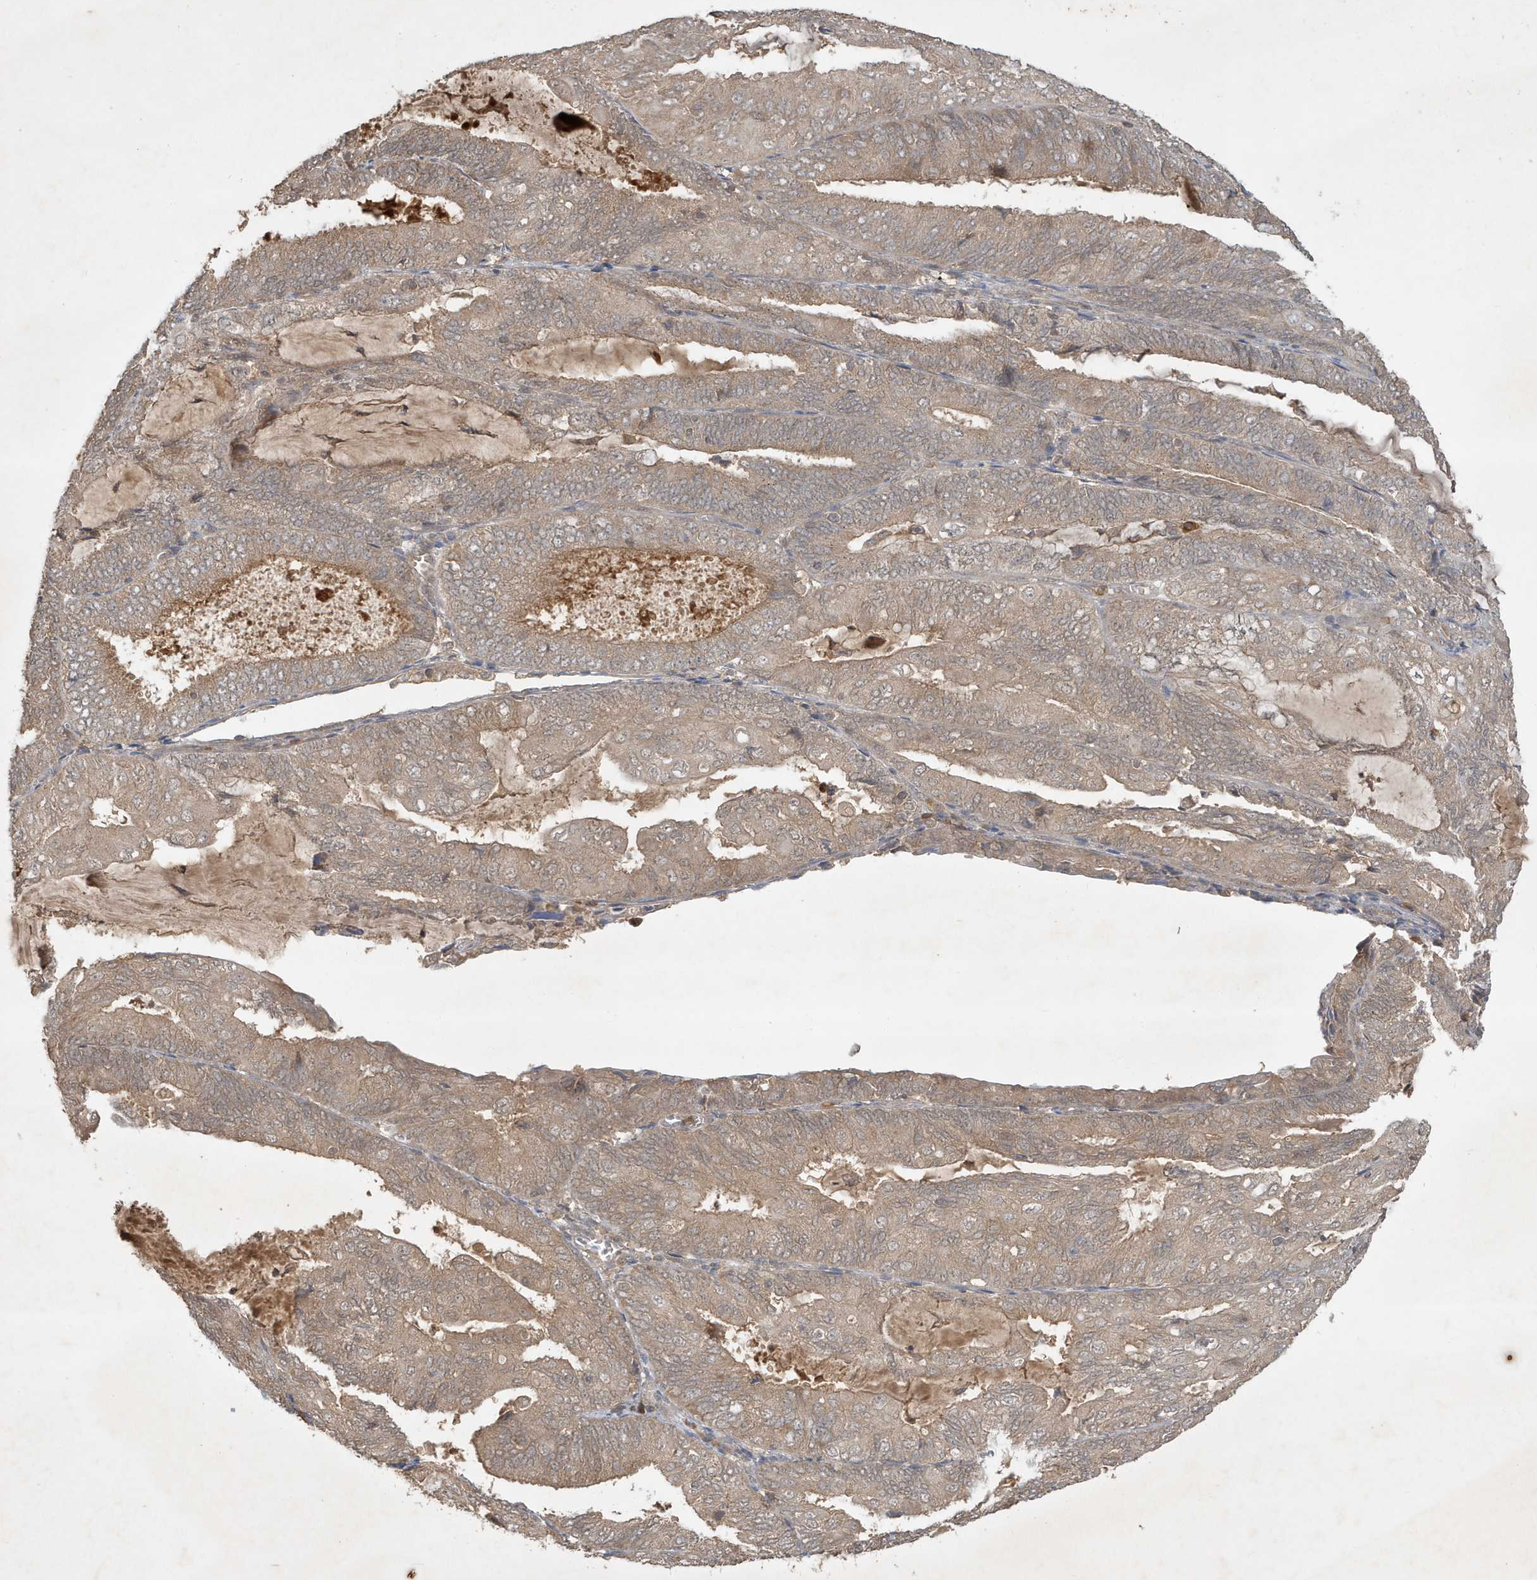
{"staining": {"intensity": "weak", "quantity": ">75%", "location": "cytoplasmic/membranous"}, "tissue": "endometrial cancer", "cell_type": "Tumor cells", "image_type": "cancer", "snomed": [{"axis": "morphology", "description": "Adenocarcinoma, NOS"}, {"axis": "topography", "description": "Endometrium"}], "caption": "This is a micrograph of immunohistochemistry (IHC) staining of endometrial cancer, which shows weak positivity in the cytoplasmic/membranous of tumor cells.", "gene": "ABCB9", "patient": {"sex": "female", "age": 81}}